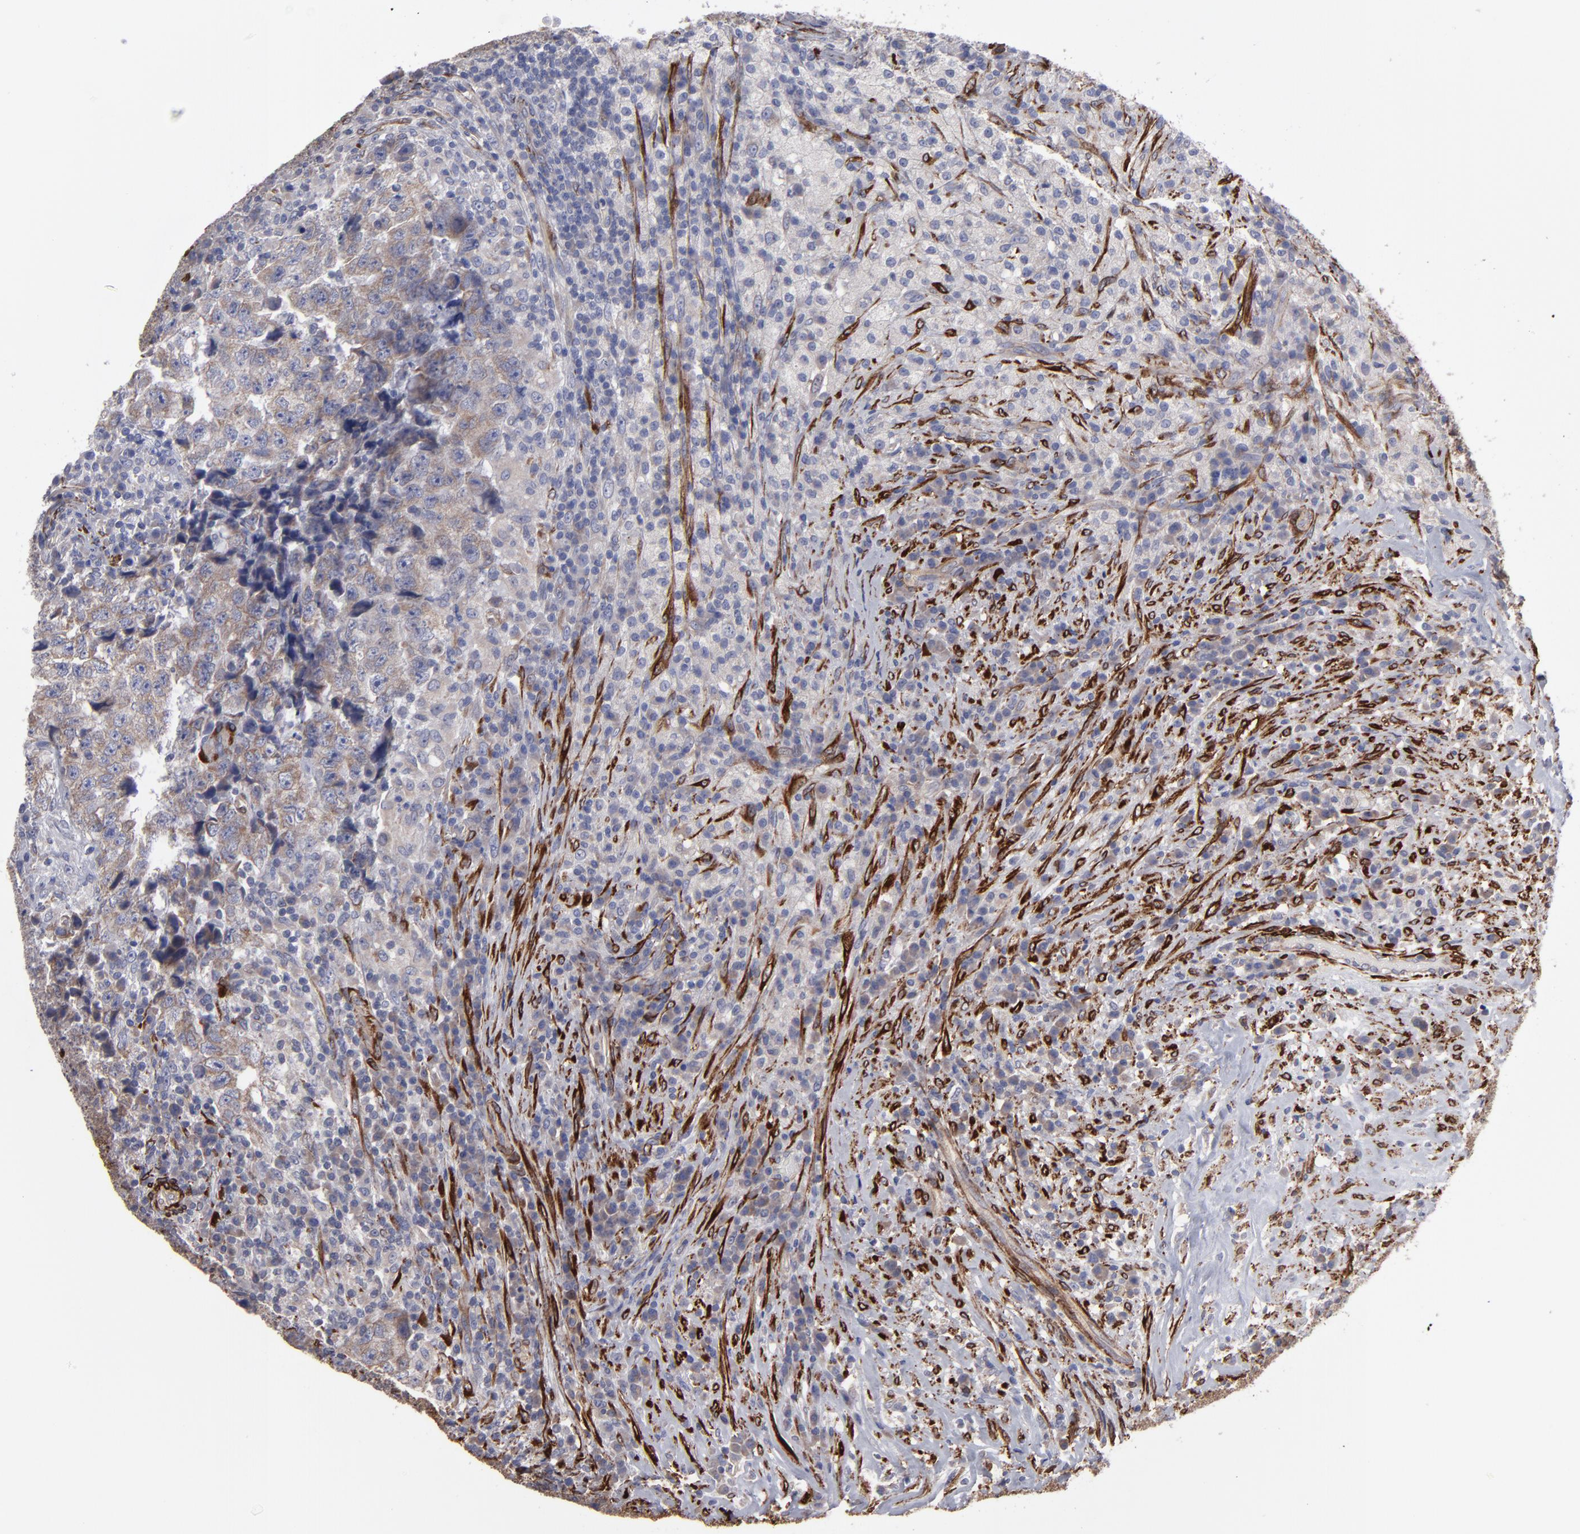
{"staining": {"intensity": "weak", "quantity": "25%-75%", "location": "cytoplasmic/membranous"}, "tissue": "testis cancer", "cell_type": "Tumor cells", "image_type": "cancer", "snomed": [{"axis": "morphology", "description": "Necrosis, NOS"}, {"axis": "morphology", "description": "Carcinoma, Embryonal, NOS"}, {"axis": "topography", "description": "Testis"}], "caption": "IHC of testis cancer (embryonal carcinoma) demonstrates low levels of weak cytoplasmic/membranous positivity in approximately 25%-75% of tumor cells.", "gene": "SLMAP", "patient": {"sex": "male", "age": 19}}